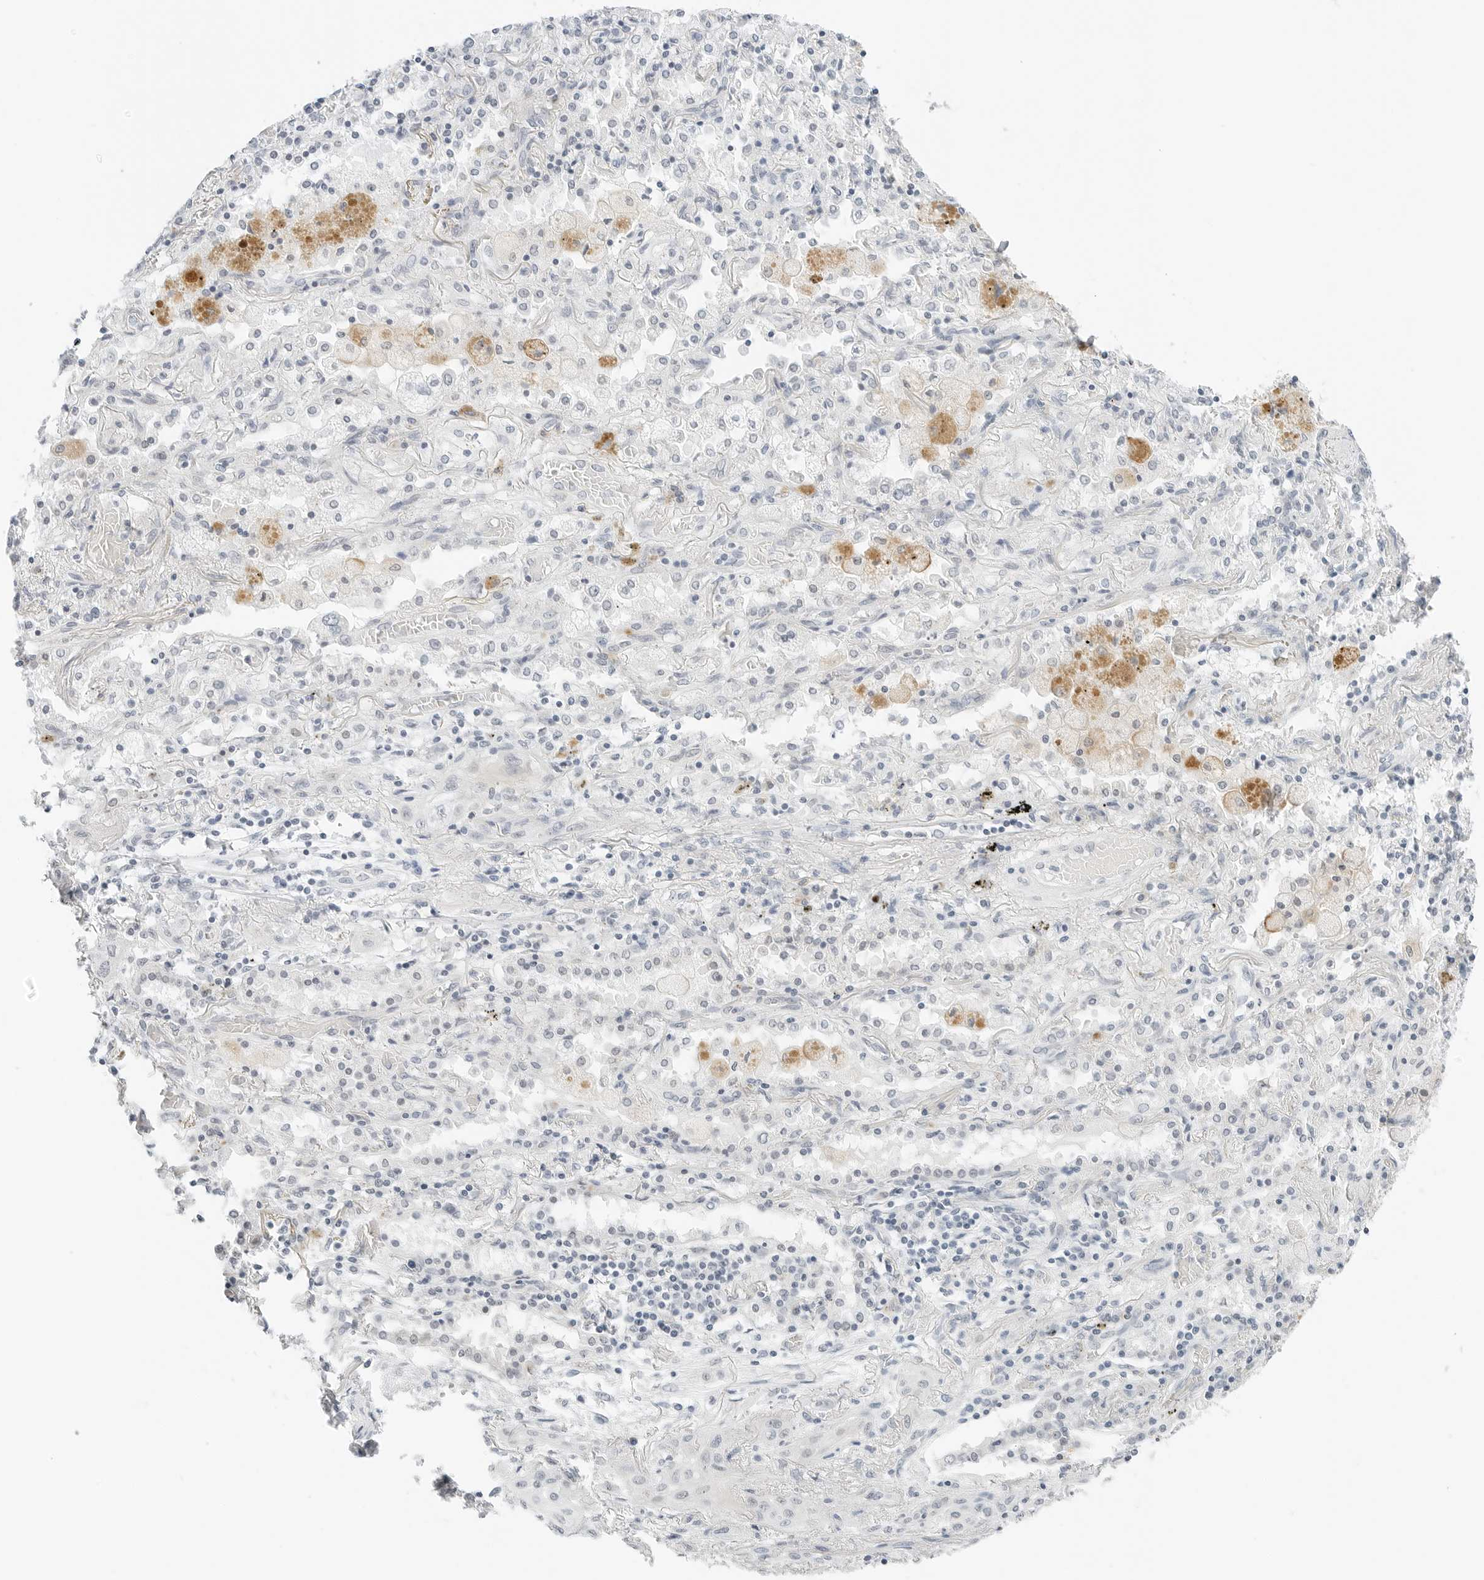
{"staining": {"intensity": "negative", "quantity": "none", "location": "none"}, "tissue": "lung cancer", "cell_type": "Tumor cells", "image_type": "cancer", "snomed": [{"axis": "morphology", "description": "Squamous cell carcinoma, NOS"}, {"axis": "topography", "description": "Lung"}], "caption": "This is a image of immunohistochemistry staining of lung cancer (squamous cell carcinoma), which shows no positivity in tumor cells.", "gene": "CCSAP", "patient": {"sex": "female", "age": 47}}